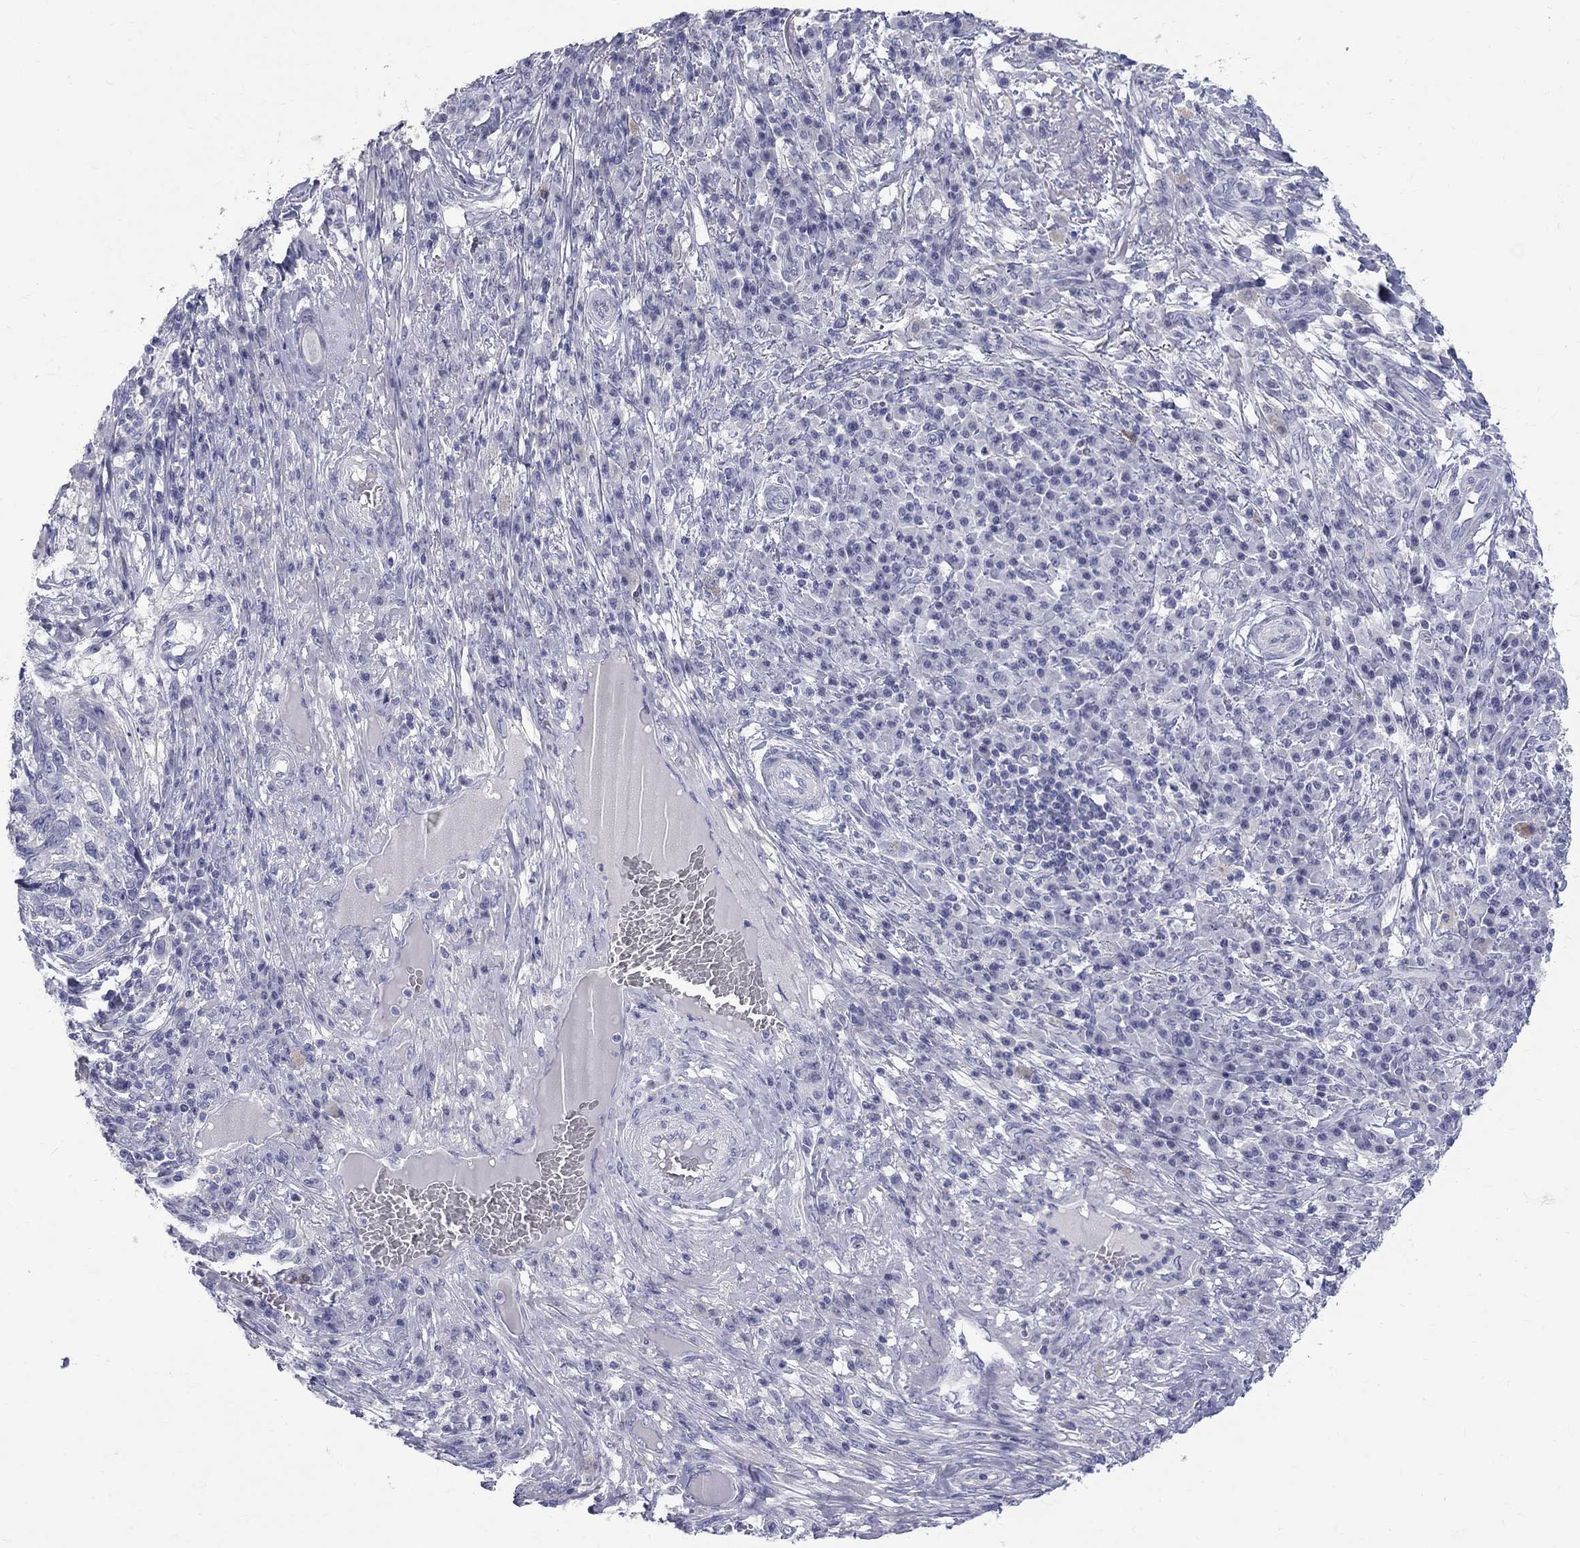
{"staining": {"intensity": "negative", "quantity": "none", "location": "none"}, "tissue": "skin cancer", "cell_type": "Tumor cells", "image_type": "cancer", "snomed": [{"axis": "morphology", "description": "Squamous cell carcinoma, NOS"}, {"axis": "topography", "description": "Skin"}], "caption": "This is an IHC micrograph of skin cancer. There is no staining in tumor cells.", "gene": "MAGEB6", "patient": {"sex": "male", "age": 92}}